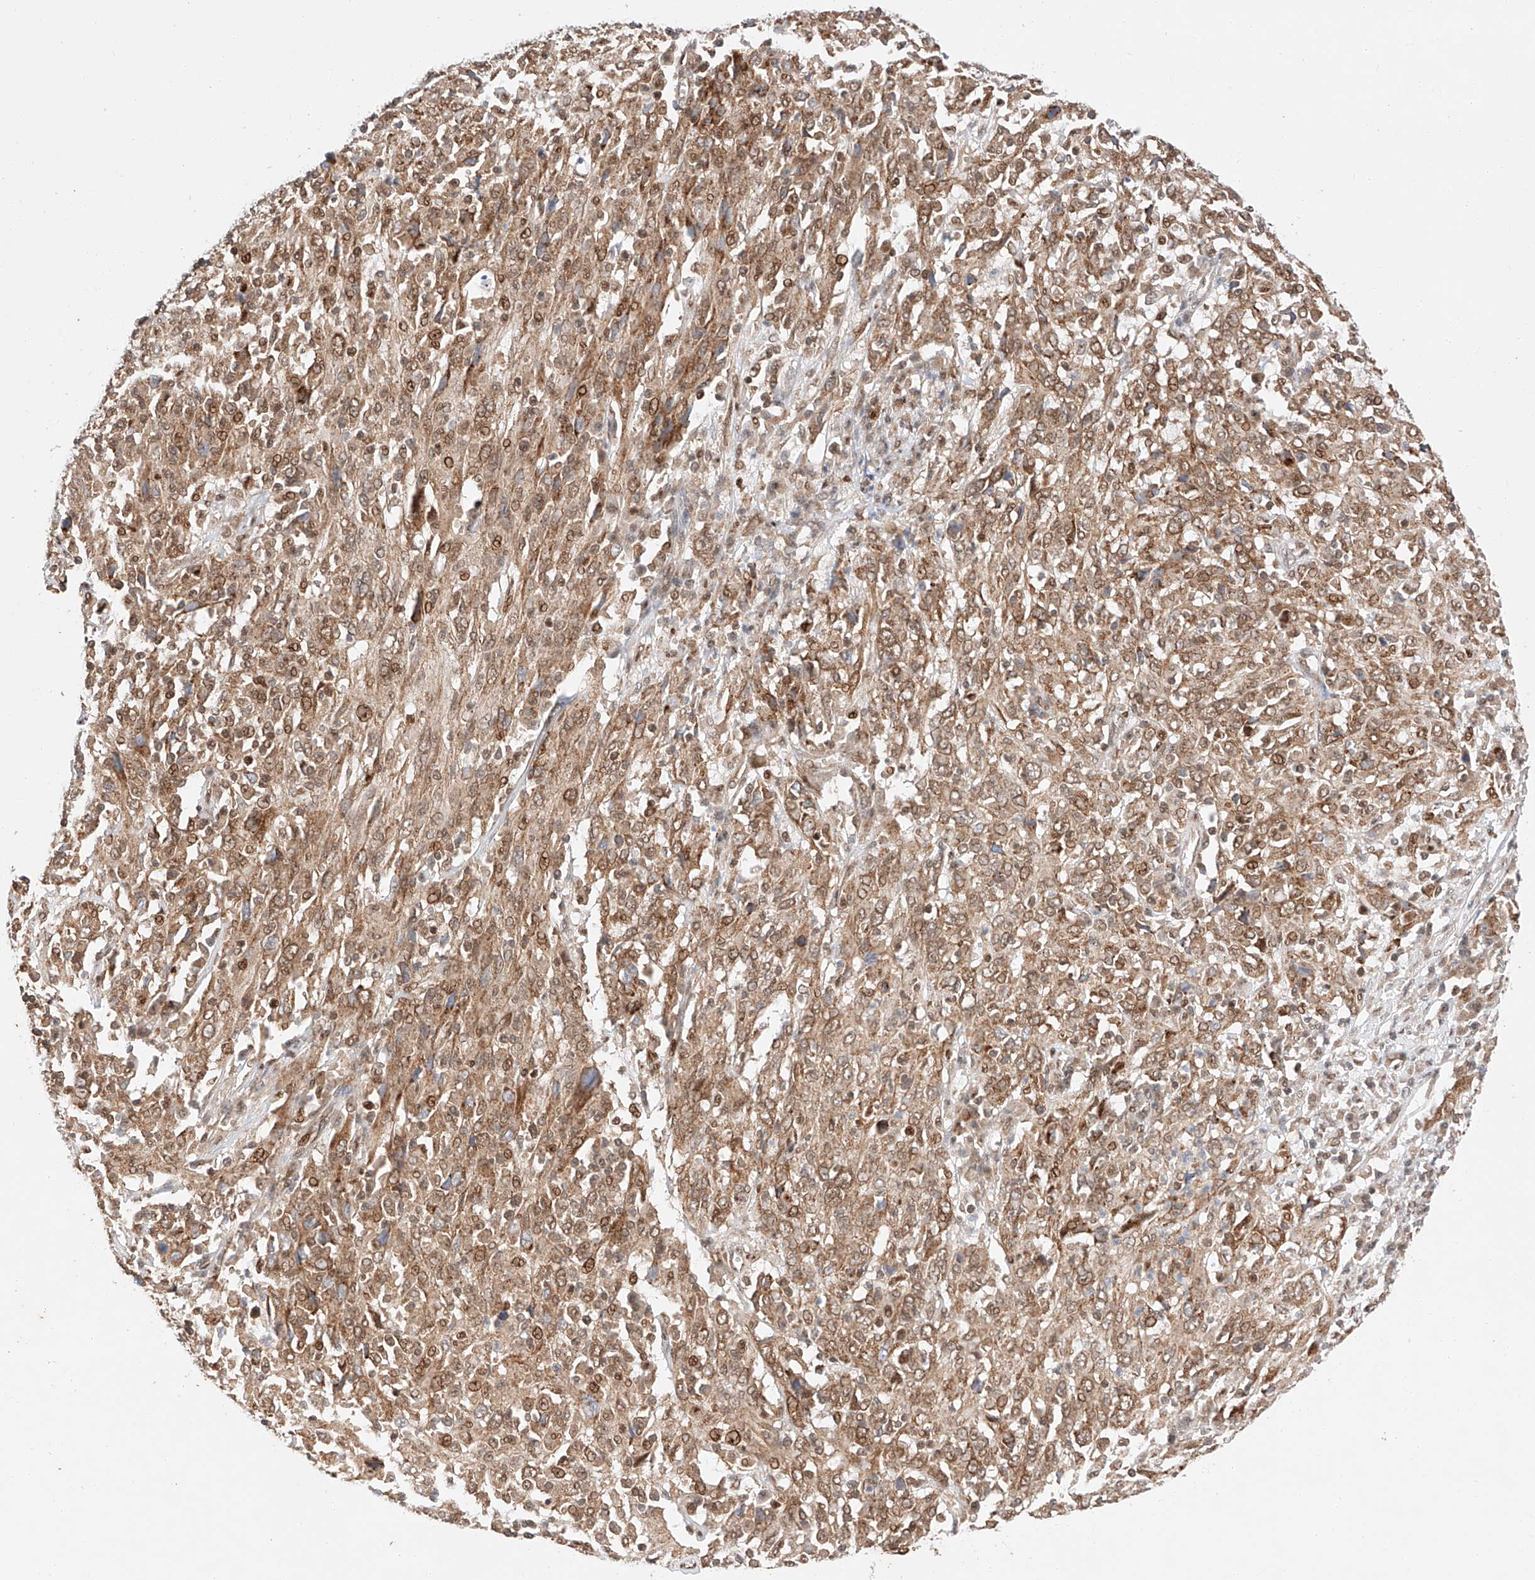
{"staining": {"intensity": "moderate", "quantity": ">75%", "location": "cytoplasmic/membranous,nuclear"}, "tissue": "cervical cancer", "cell_type": "Tumor cells", "image_type": "cancer", "snomed": [{"axis": "morphology", "description": "Squamous cell carcinoma, NOS"}, {"axis": "topography", "description": "Cervix"}], "caption": "Squamous cell carcinoma (cervical) stained for a protein (brown) reveals moderate cytoplasmic/membranous and nuclear positive positivity in approximately >75% of tumor cells.", "gene": "HDAC9", "patient": {"sex": "female", "age": 46}}